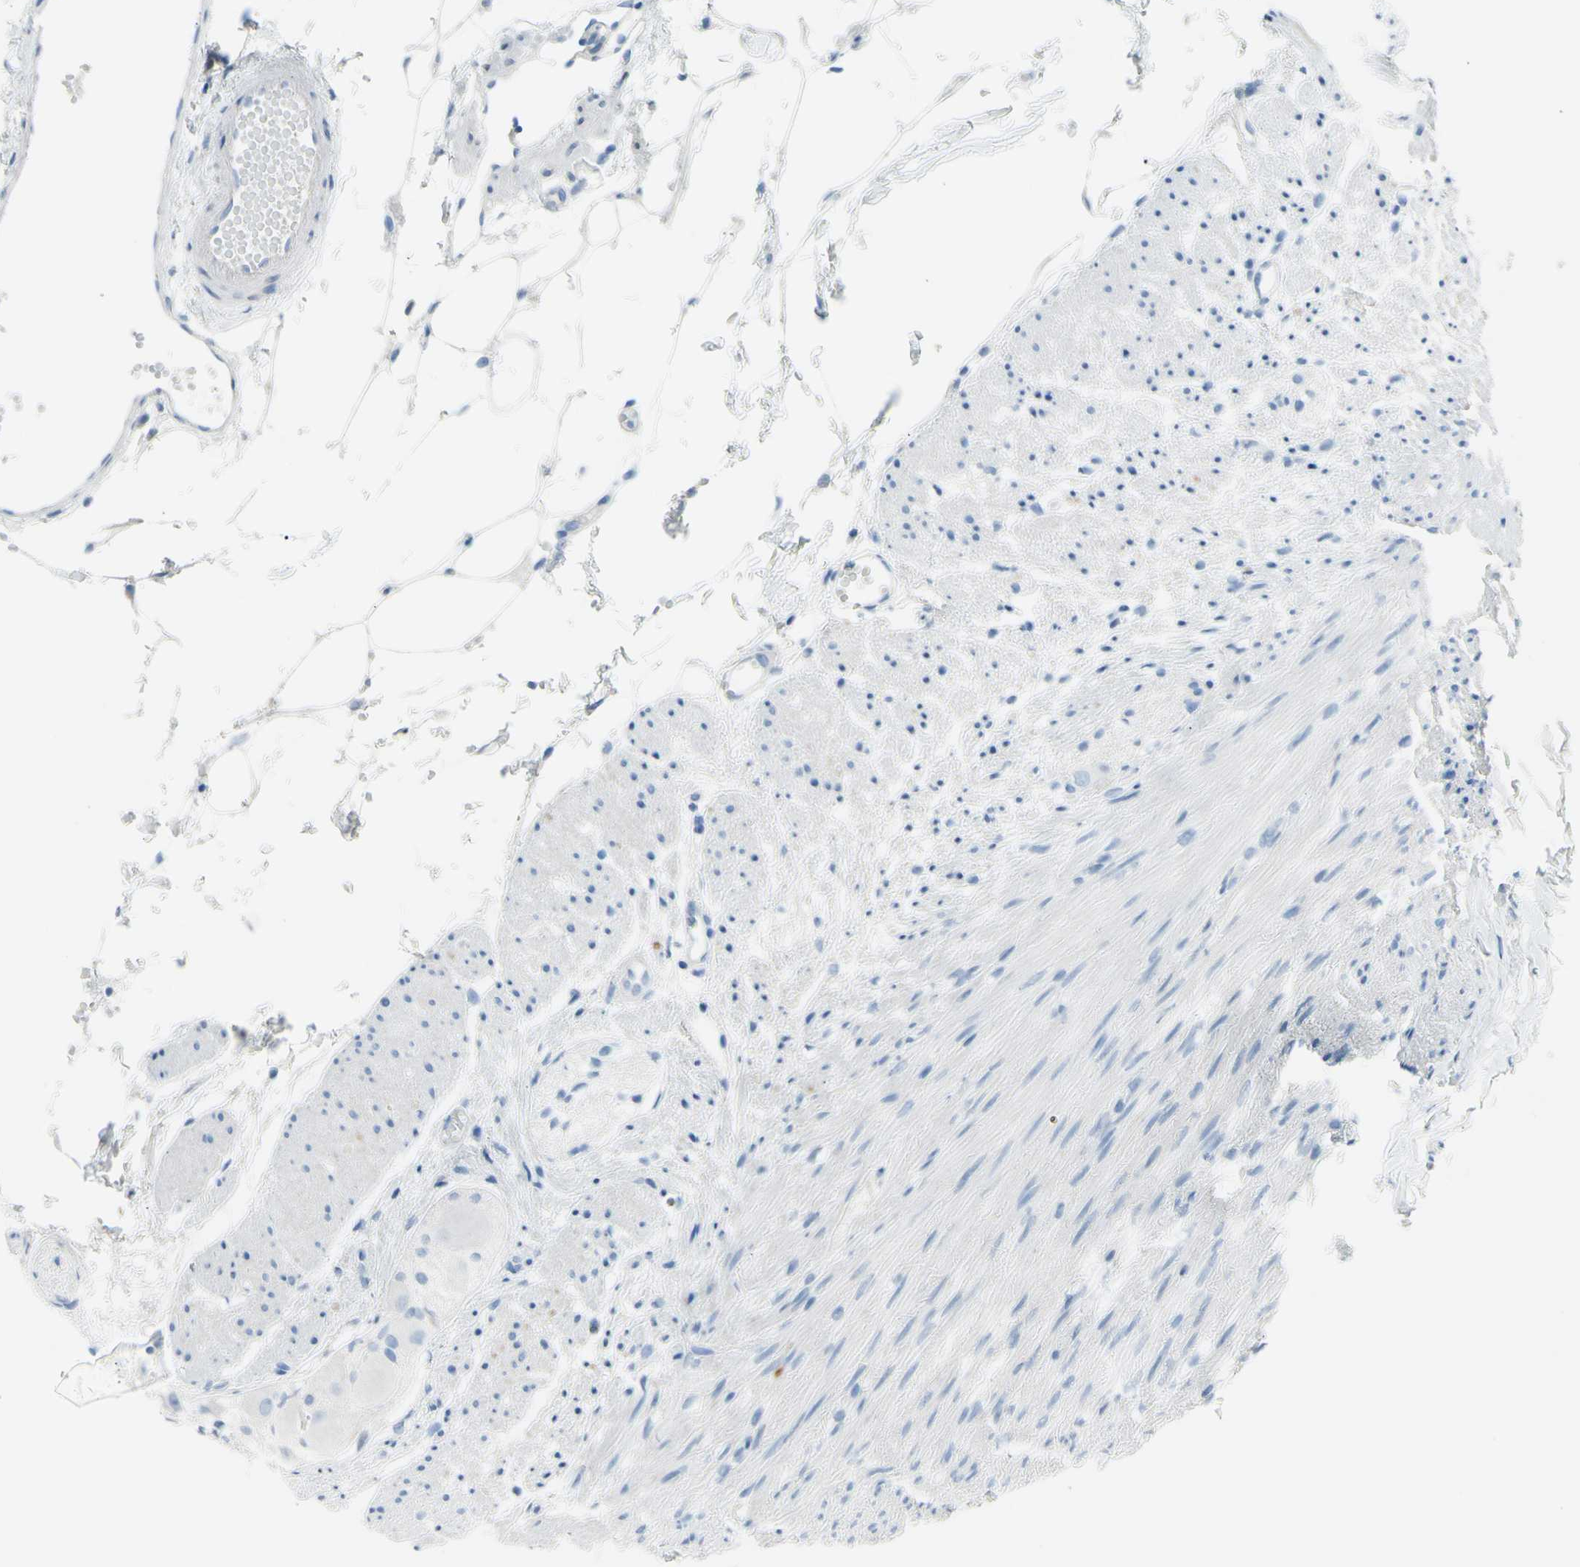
{"staining": {"intensity": "negative", "quantity": "none", "location": "none"}, "tissue": "appendix", "cell_type": "Glandular cells", "image_type": "normal", "snomed": [{"axis": "morphology", "description": "Normal tissue, NOS"}, {"axis": "topography", "description": "Appendix"}], "caption": "This image is of benign appendix stained with IHC to label a protein in brown with the nuclei are counter-stained blue. There is no expression in glandular cells. (IHC, brightfield microscopy, high magnification).", "gene": "TFPI2", "patient": {"sex": "female", "age": 77}}